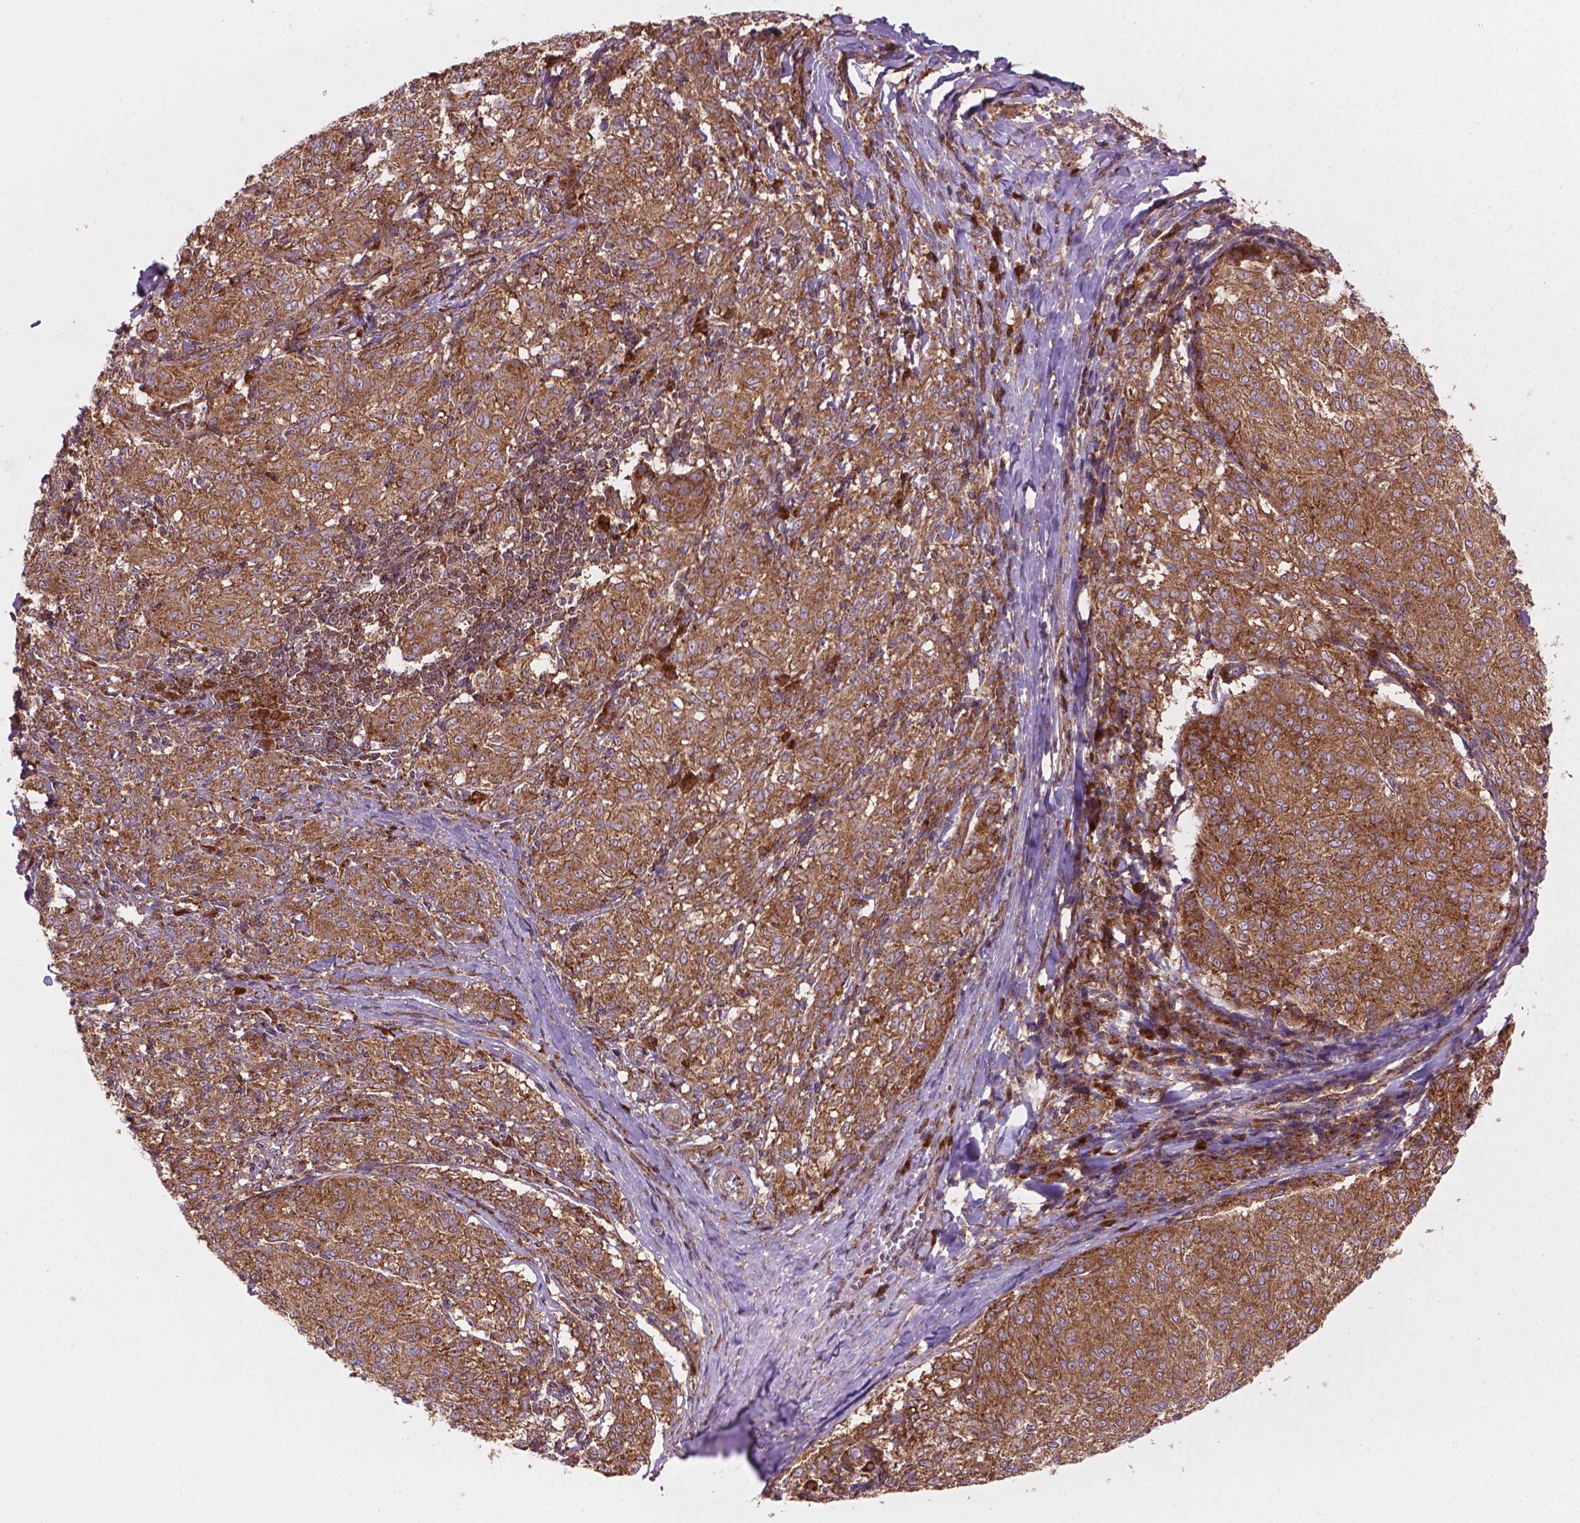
{"staining": {"intensity": "moderate", "quantity": ">75%", "location": "cytoplasmic/membranous"}, "tissue": "melanoma", "cell_type": "Tumor cells", "image_type": "cancer", "snomed": [{"axis": "morphology", "description": "Malignant melanoma, NOS"}, {"axis": "topography", "description": "Skin"}], "caption": "Melanoma stained with IHC demonstrates moderate cytoplasmic/membranous expression in about >75% of tumor cells.", "gene": "VARS2", "patient": {"sex": "female", "age": 72}}